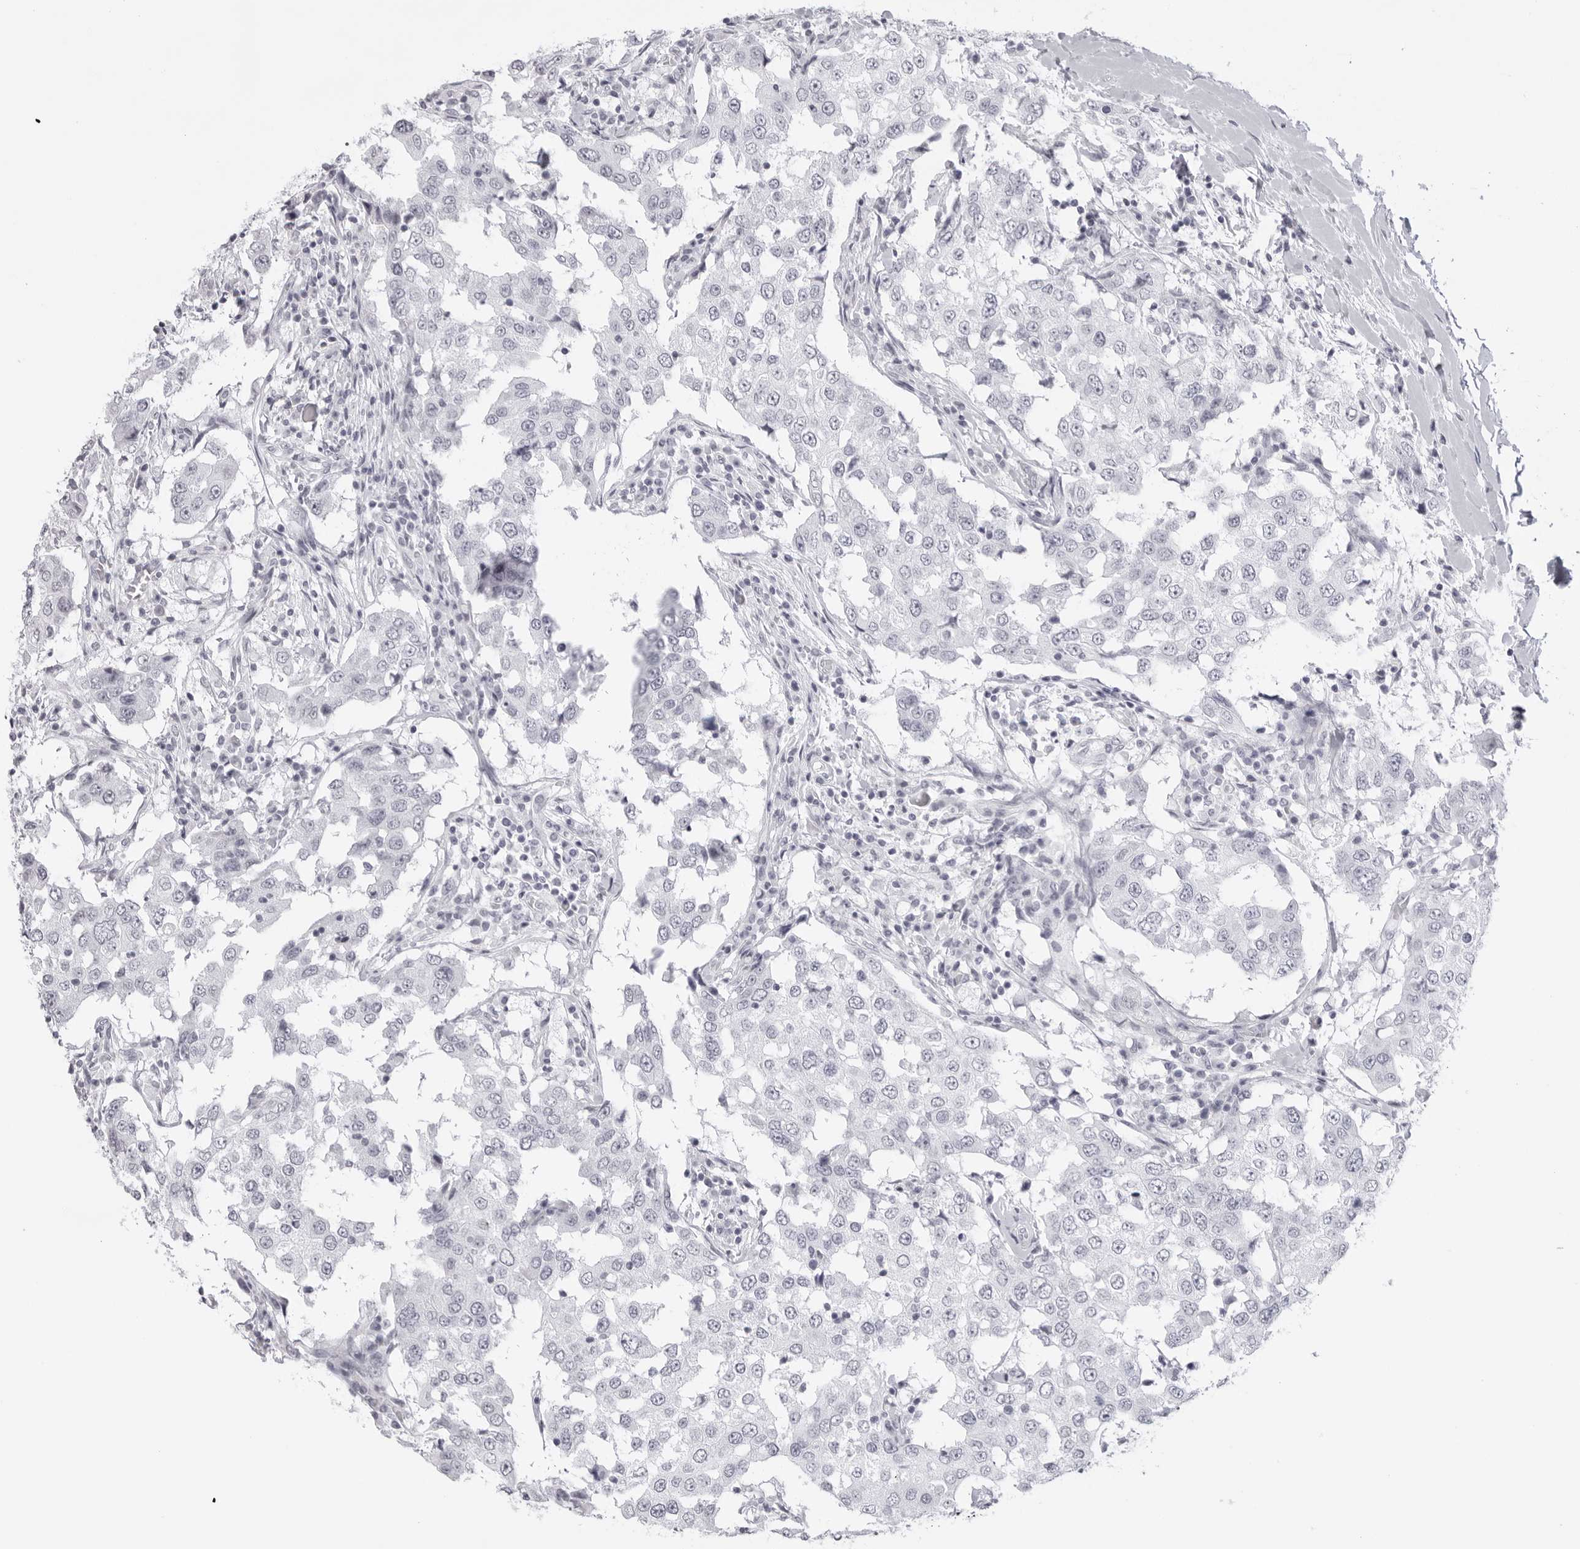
{"staining": {"intensity": "negative", "quantity": "none", "location": "none"}, "tissue": "breast cancer", "cell_type": "Tumor cells", "image_type": "cancer", "snomed": [{"axis": "morphology", "description": "Duct carcinoma"}, {"axis": "topography", "description": "Breast"}], "caption": "IHC image of human breast cancer (intraductal carcinoma) stained for a protein (brown), which shows no expression in tumor cells.", "gene": "KLK12", "patient": {"sex": "female", "age": 27}}